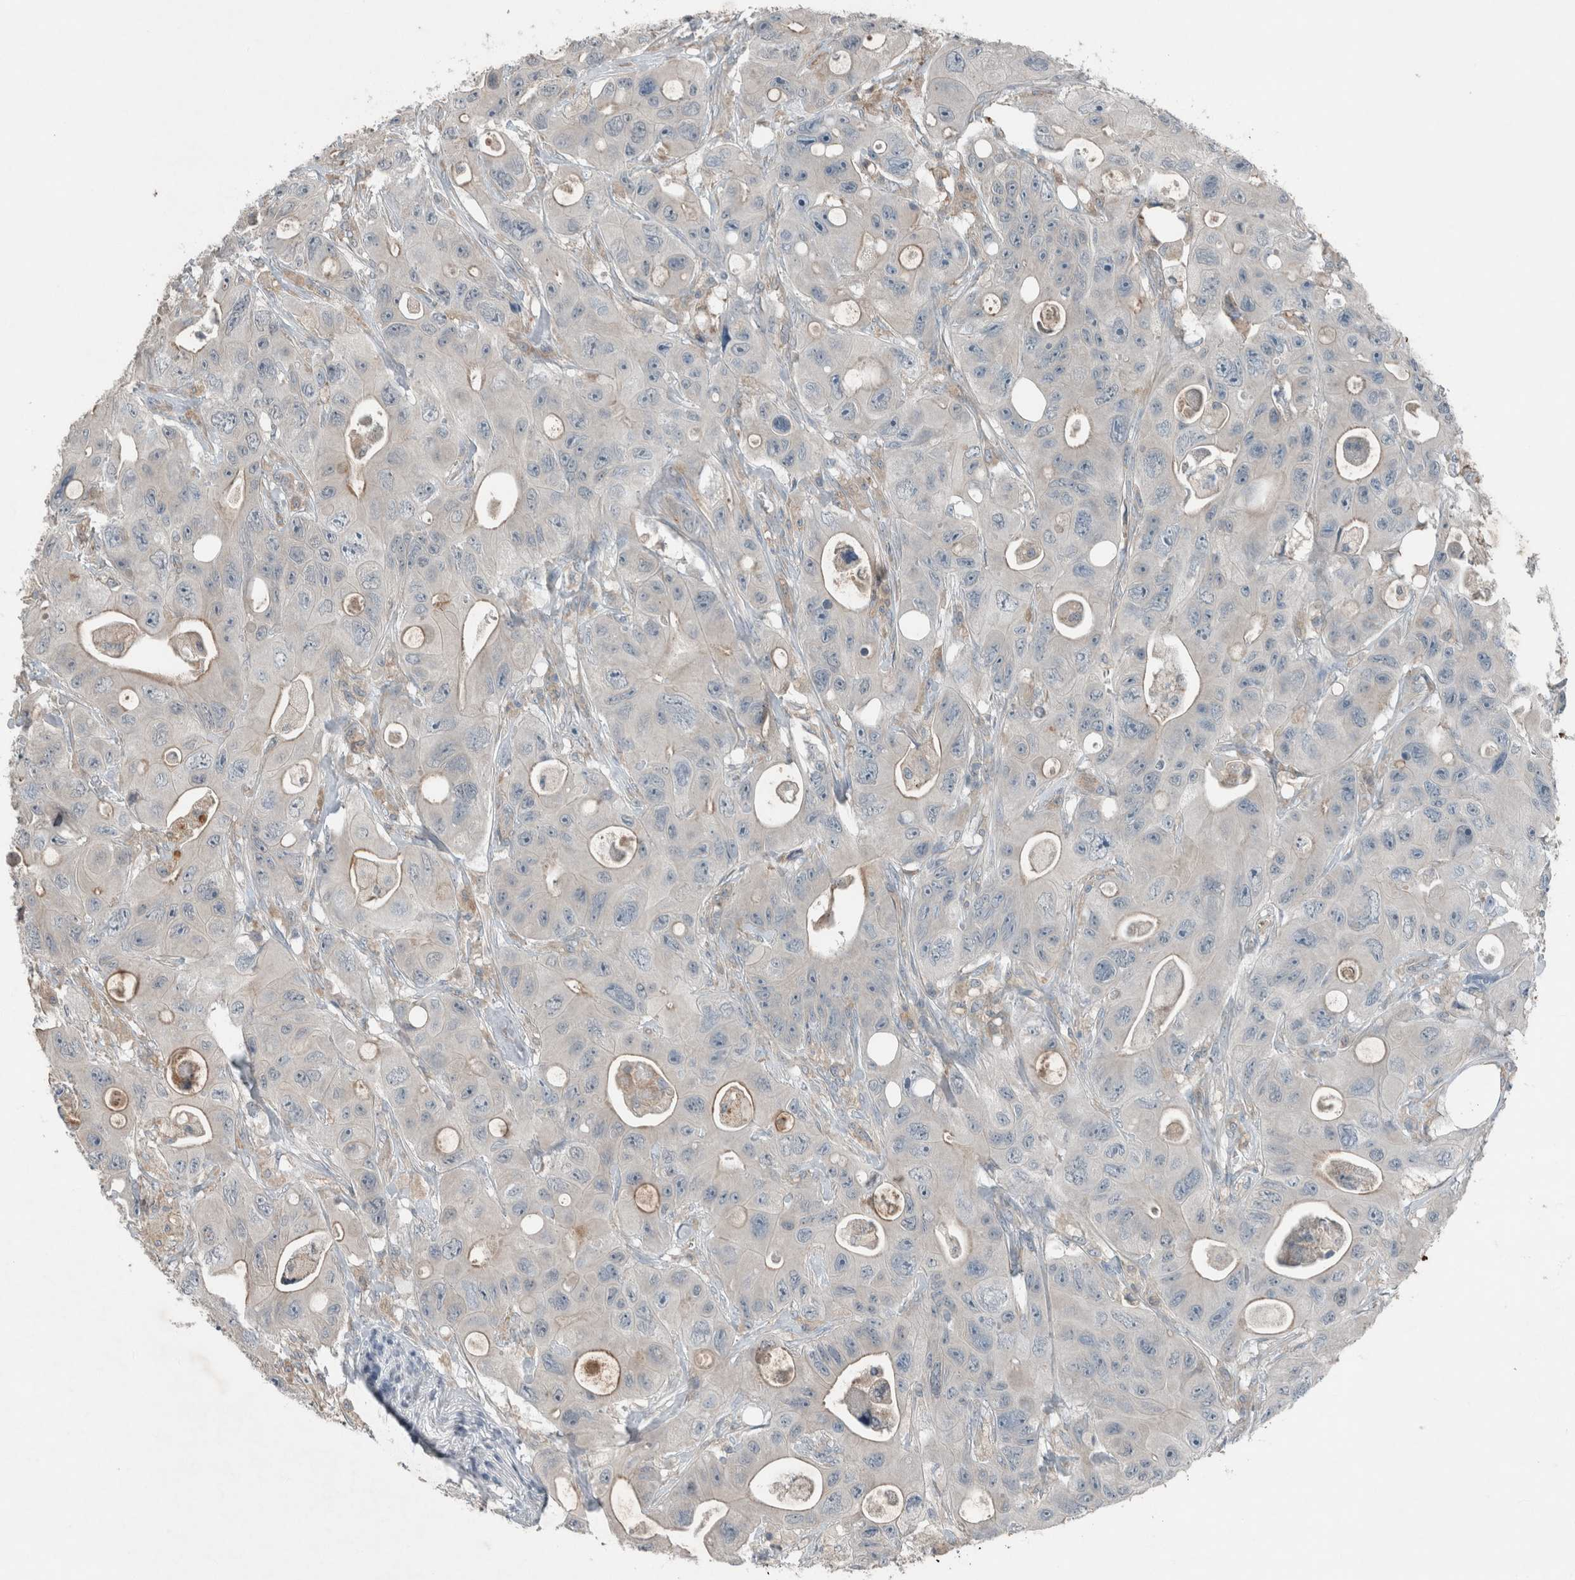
{"staining": {"intensity": "negative", "quantity": "none", "location": "none"}, "tissue": "colorectal cancer", "cell_type": "Tumor cells", "image_type": "cancer", "snomed": [{"axis": "morphology", "description": "Adenocarcinoma, NOS"}, {"axis": "topography", "description": "Colon"}], "caption": "Immunohistochemistry (IHC) of colorectal adenocarcinoma displays no staining in tumor cells.", "gene": "JADE2", "patient": {"sex": "female", "age": 46}}